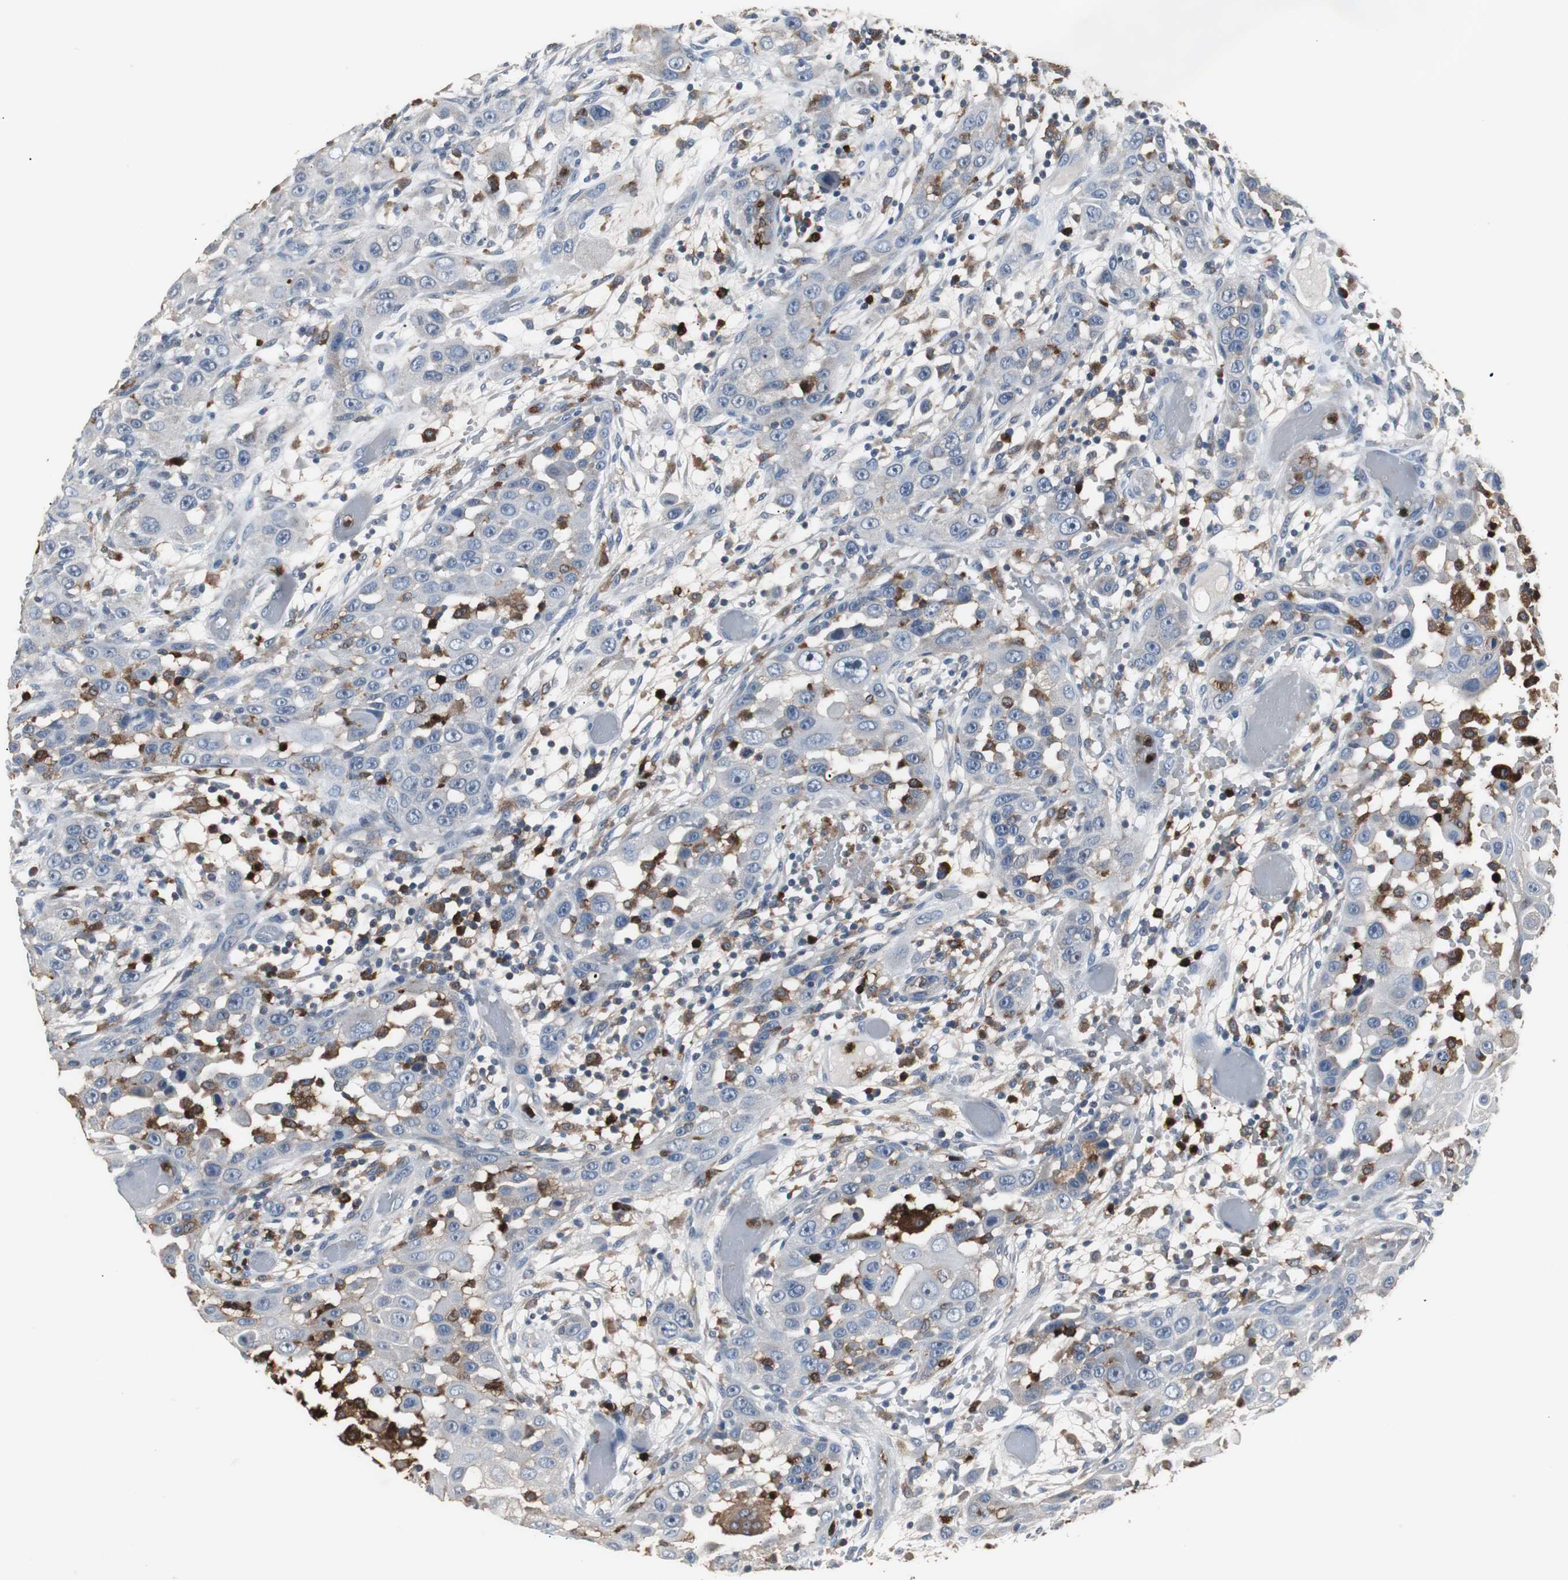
{"staining": {"intensity": "negative", "quantity": "none", "location": "none"}, "tissue": "head and neck cancer", "cell_type": "Tumor cells", "image_type": "cancer", "snomed": [{"axis": "morphology", "description": "Carcinoma, NOS"}, {"axis": "topography", "description": "Head-Neck"}], "caption": "Immunohistochemistry (IHC) image of neoplastic tissue: human carcinoma (head and neck) stained with DAB (3,3'-diaminobenzidine) reveals no significant protein expression in tumor cells.", "gene": "NCF2", "patient": {"sex": "male", "age": 87}}